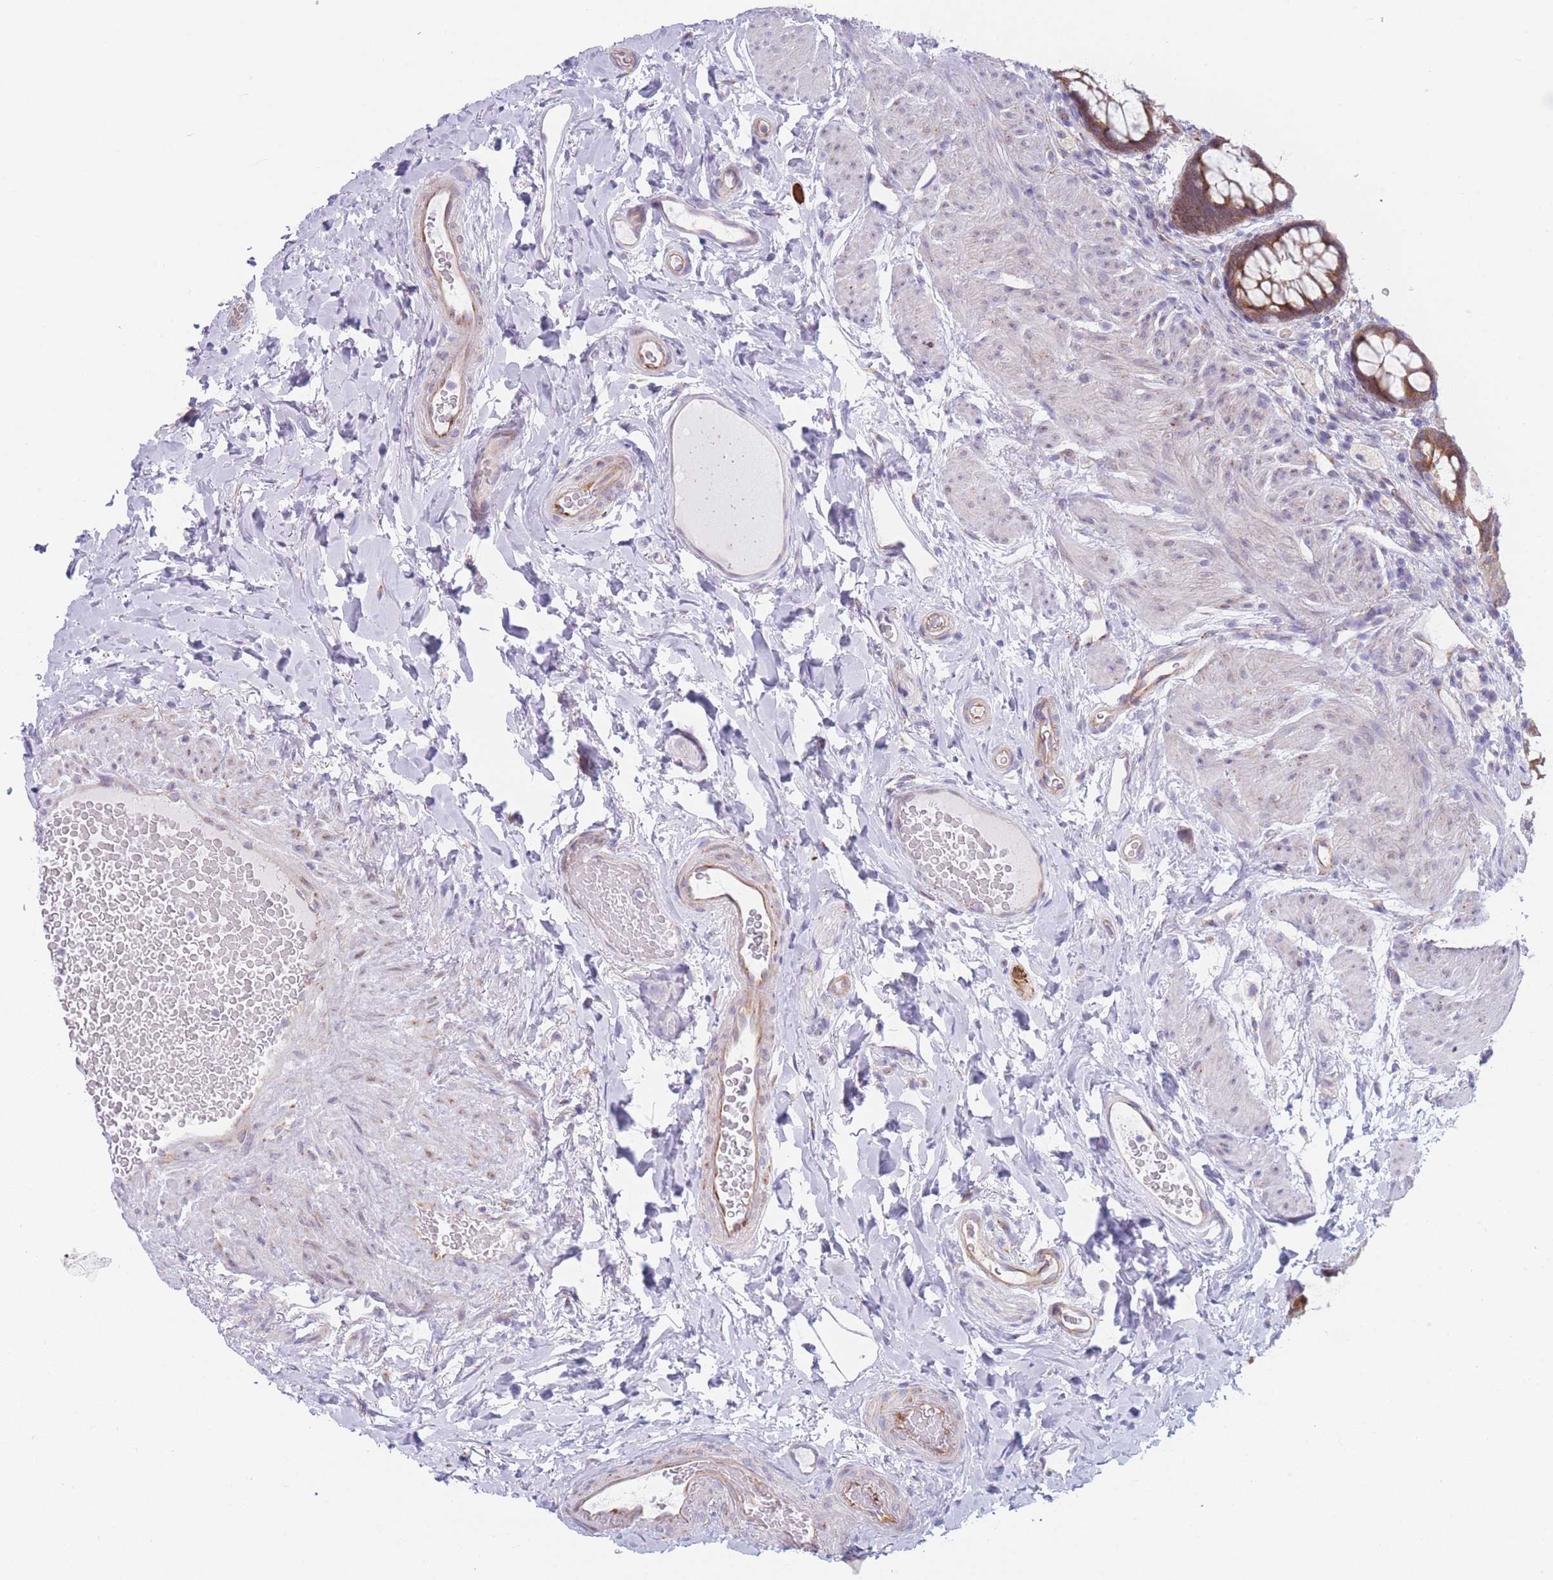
{"staining": {"intensity": "moderate", "quantity": ">75%", "location": "cytoplasmic/membranous"}, "tissue": "rectum", "cell_type": "Glandular cells", "image_type": "normal", "snomed": [{"axis": "morphology", "description": "Normal tissue, NOS"}, {"axis": "topography", "description": "Rectum"}, {"axis": "topography", "description": "Peripheral nerve tissue"}], "caption": "A high-resolution micrograph shows IHC staining of unremarkable rectum, which exhibits moderate cytoplasmic/membranous expression in about >75% of glandular cells.", "gene": "AK9", "patient": {"sex": "female", "age": 69}}